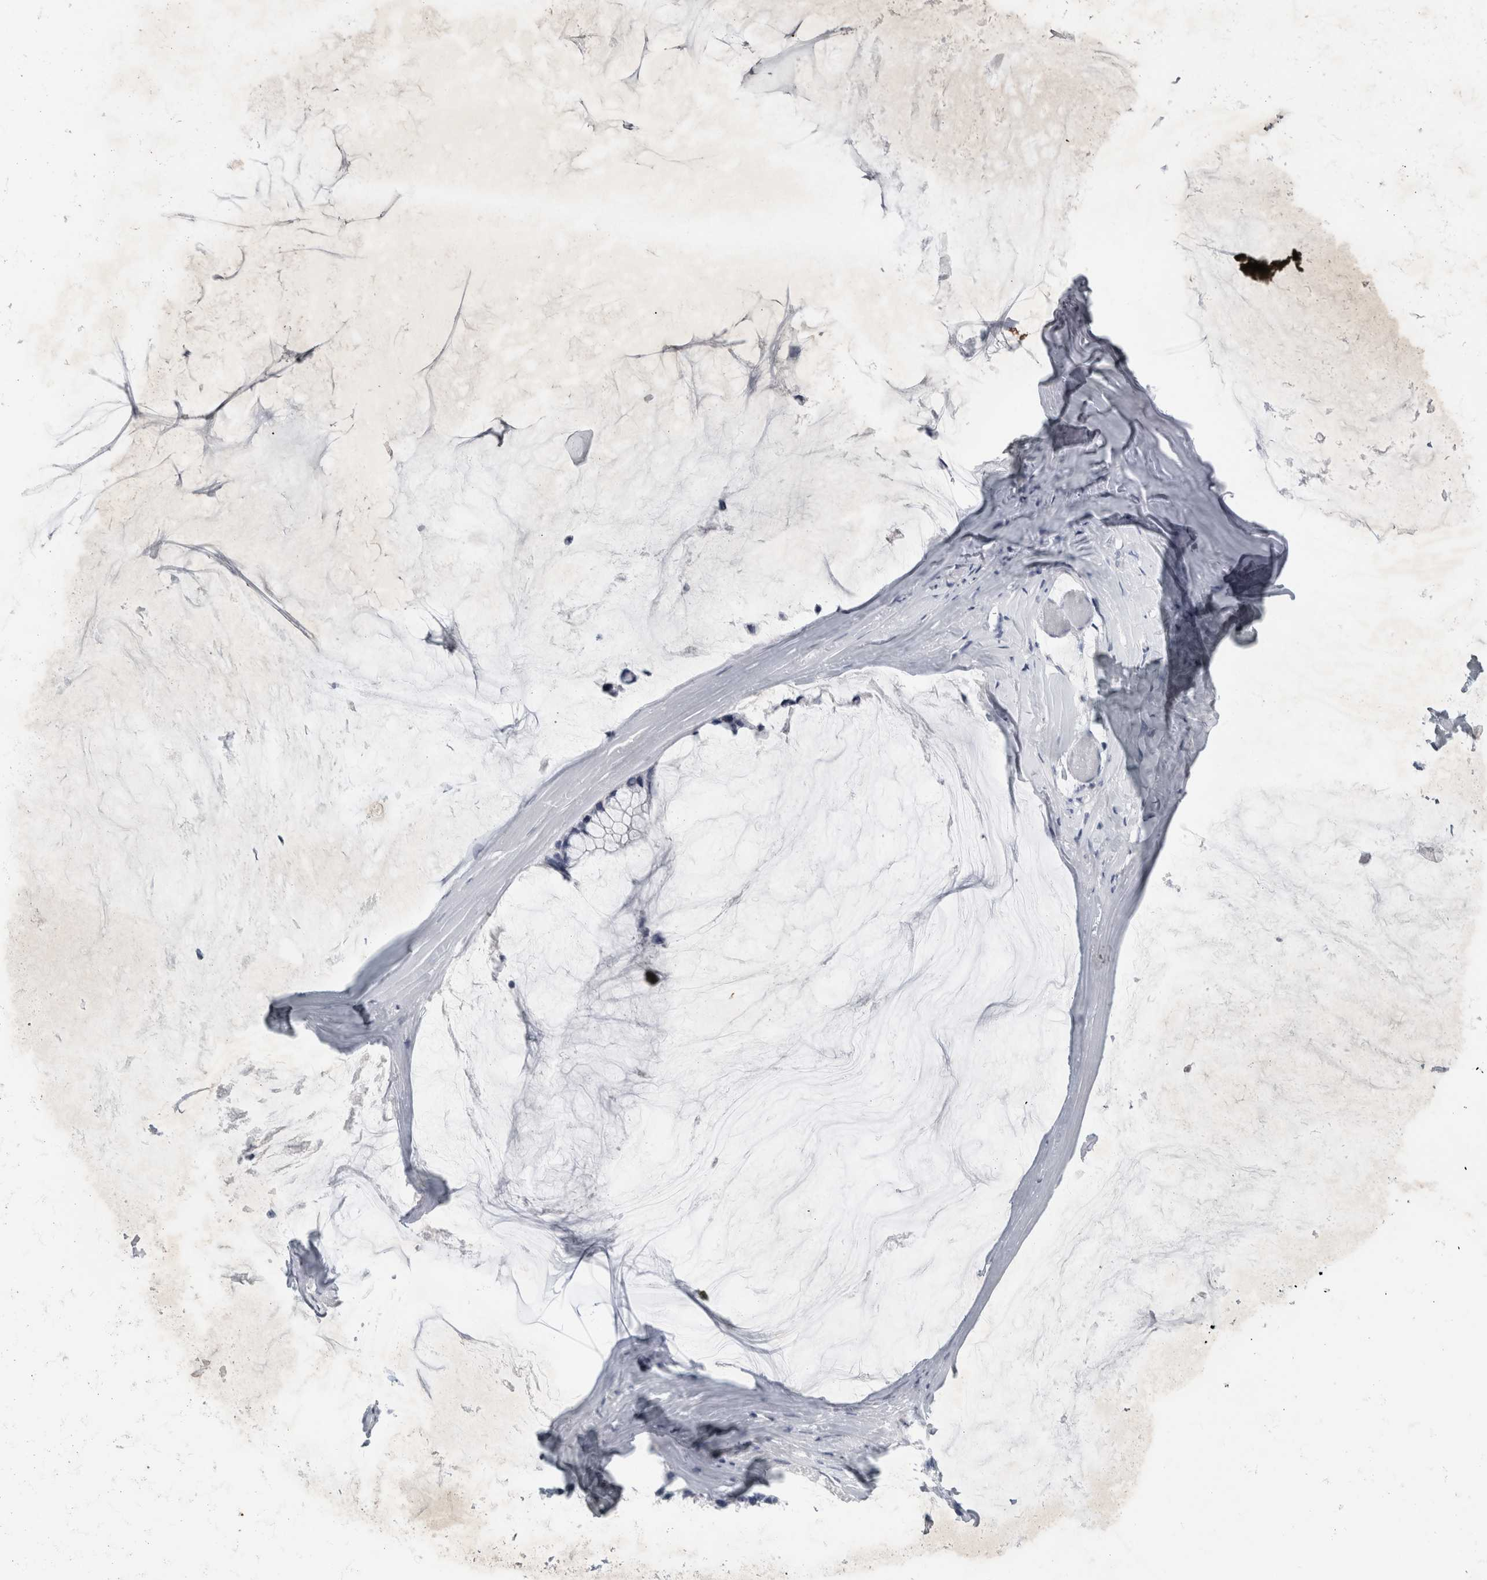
{"staining": {"intensity": "negative", "quantity": "none", "location": "none"}, "tissue": "ovarian cancer", "cell_type": "Tumor cells", "image_type": "cancer", "snomed": [{"axis": "morphology", "description": "Cystadenocarcinoma, mucinous, NOS"}, {"axis": "topography", "description": "Ovary"}], "caption": "IHC image of neoplastic tissue: ovarian mucinous cystadenocarcinoma stained with DAB shows no significant protein expression in tumor cells. The staining is performed using DAB (3,3'-diaminobenzidine) brown chromogen with nuclei counter-stained in using hematoxylin.", "gene": "FXYD7", "patient": {"sex": "female", "age": 39}}